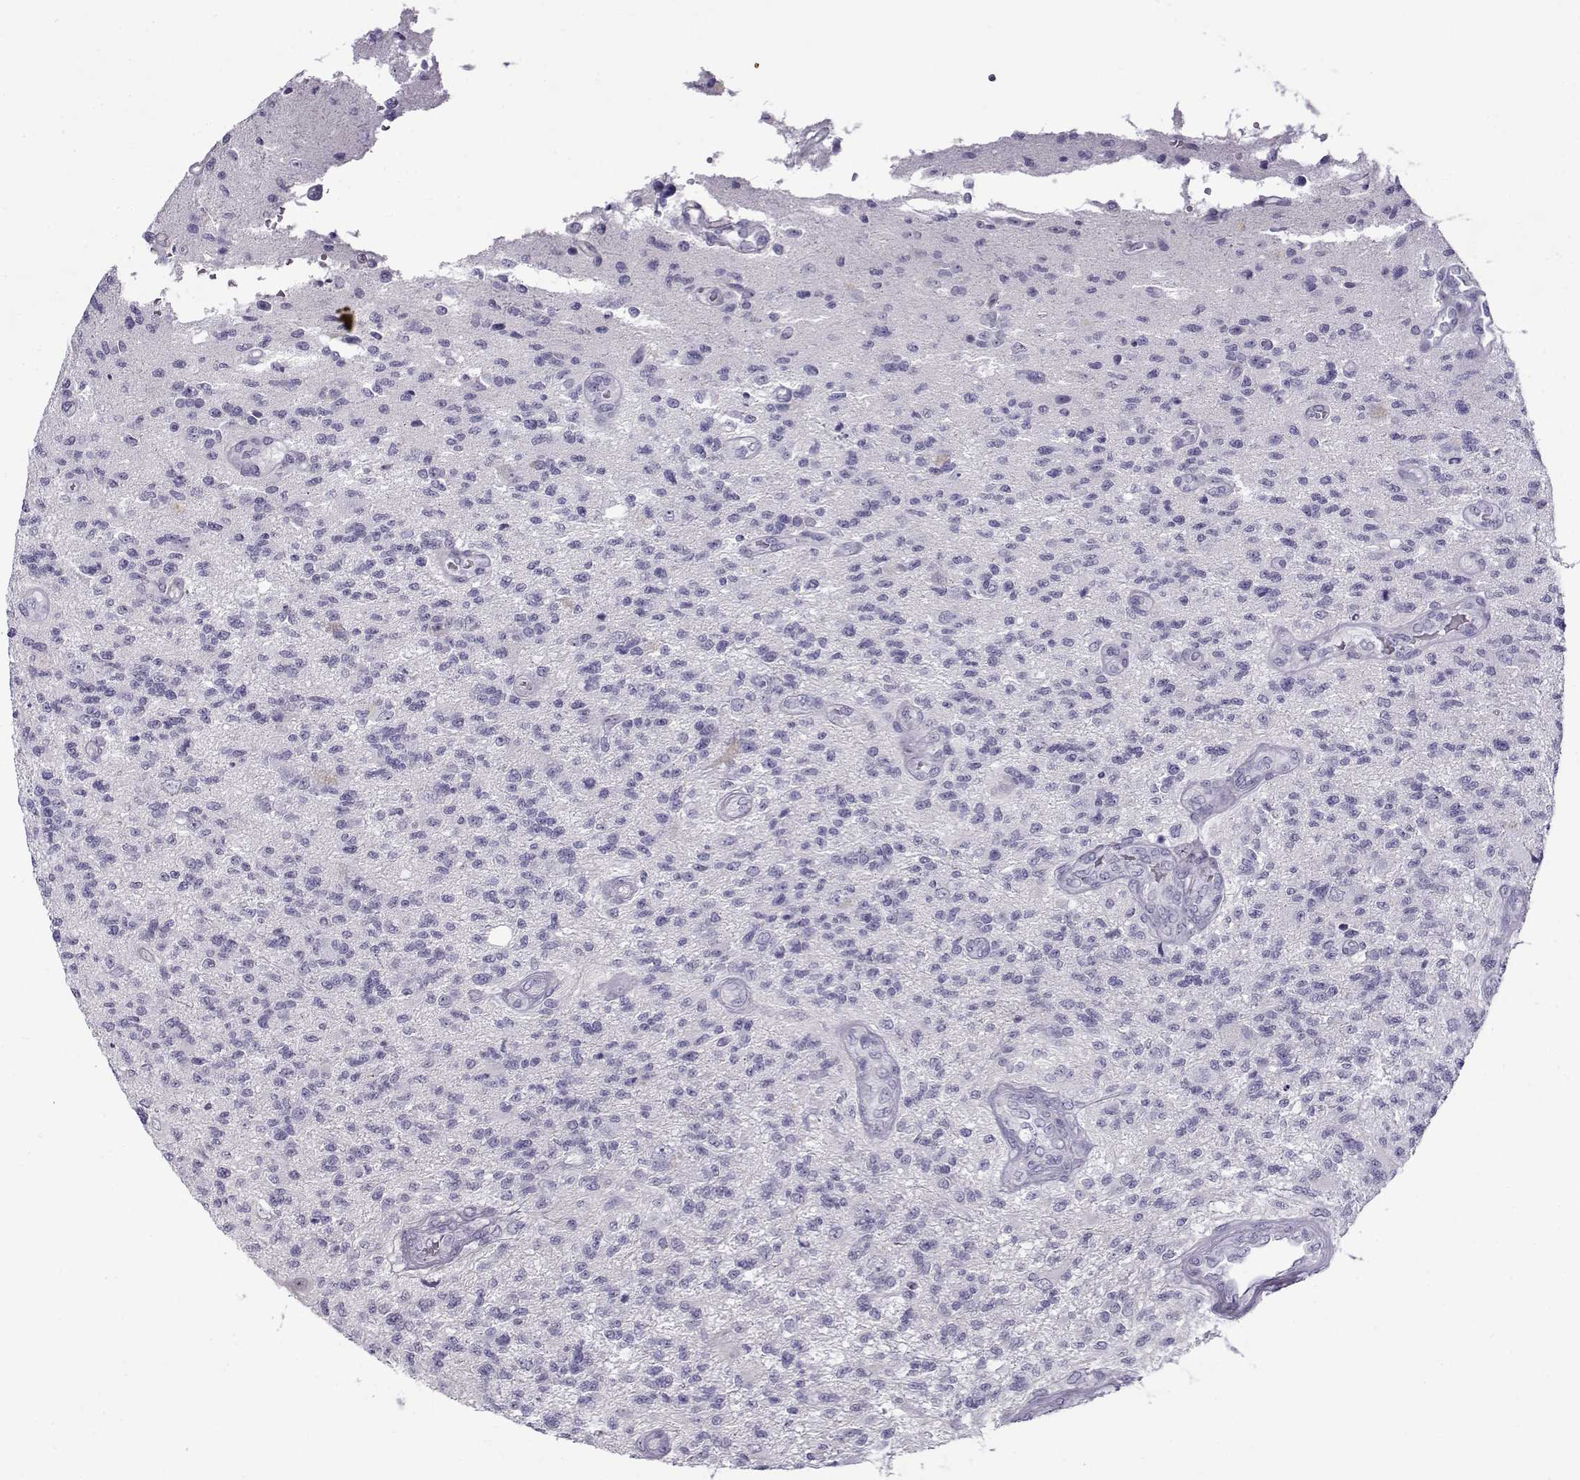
{"staining": {"intensity": "negative", "quantity": "none", "location": "none"}, "tissue": "glioma", "cell_type": "Tumor cells", "image_type": "cancer", "snomed": [{"axis": "morphology", "description": "Glioma, malignant, High grade"}, {"axis": "topography", "description": "Brain"}], "caption": "IHC of glioma shows no staining in tumor cells.", "gene": "GTSF1L", "patient": {"sex": "male", "age": 56}}